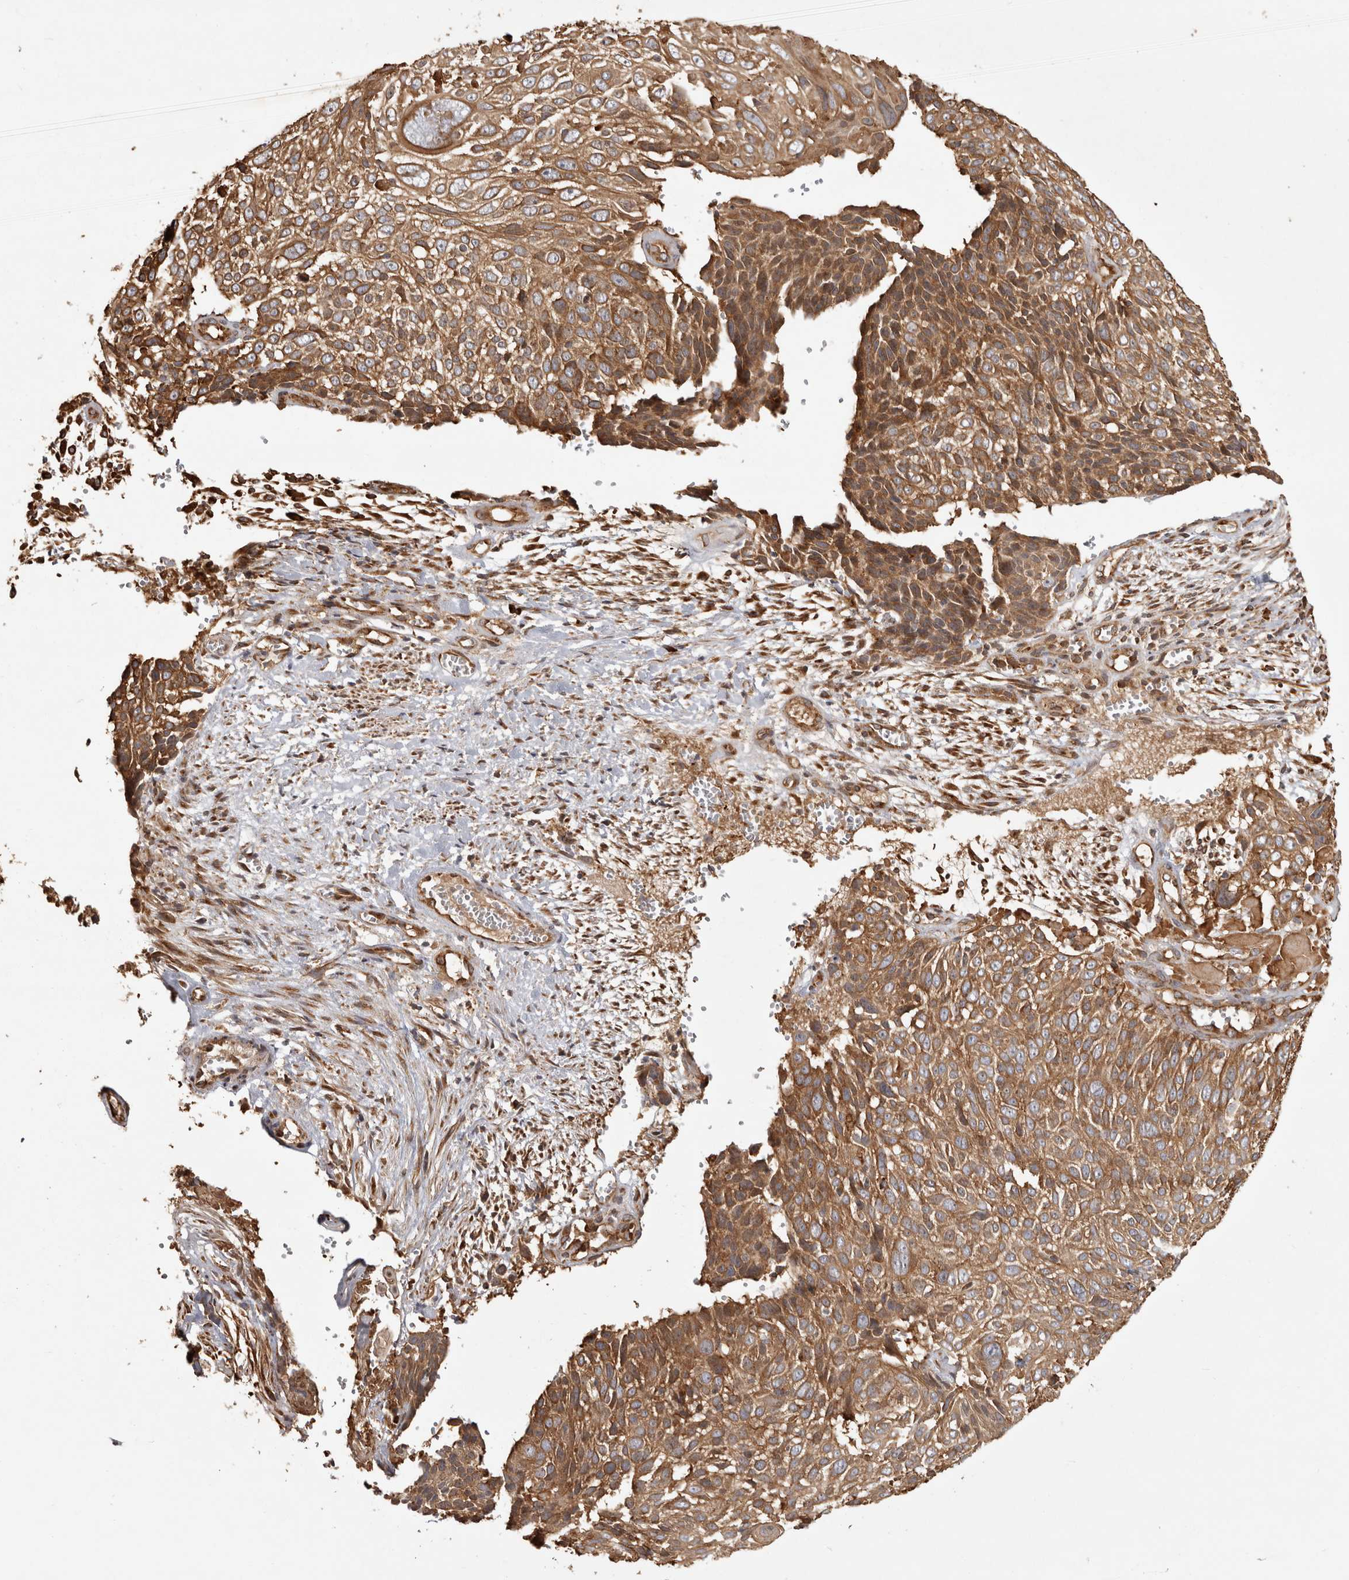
{"staining": {"intensity": "moderate", "quantity": ">75%", "location": "cytoplasmic/membranous"}, "tissue": "cervical cancer", "cell_type": "Tumor cells", "image_type": "cancer", "snomed": [{"axis": "morphology", "description": "Squamous cell carcinoma, NOS"}, {"axis": "topography", "description": "Cervix"}], "caption": "Protein expression analysis of cervical cancer (squamous cell carcinoma) exhibits moderate cytoplasmic/membranous positivity in about >75% of tumor cells. Nuclei are stained in blue.", "gene": "CAMSAP2", "patient": {"sex": "female", "age": 74}}